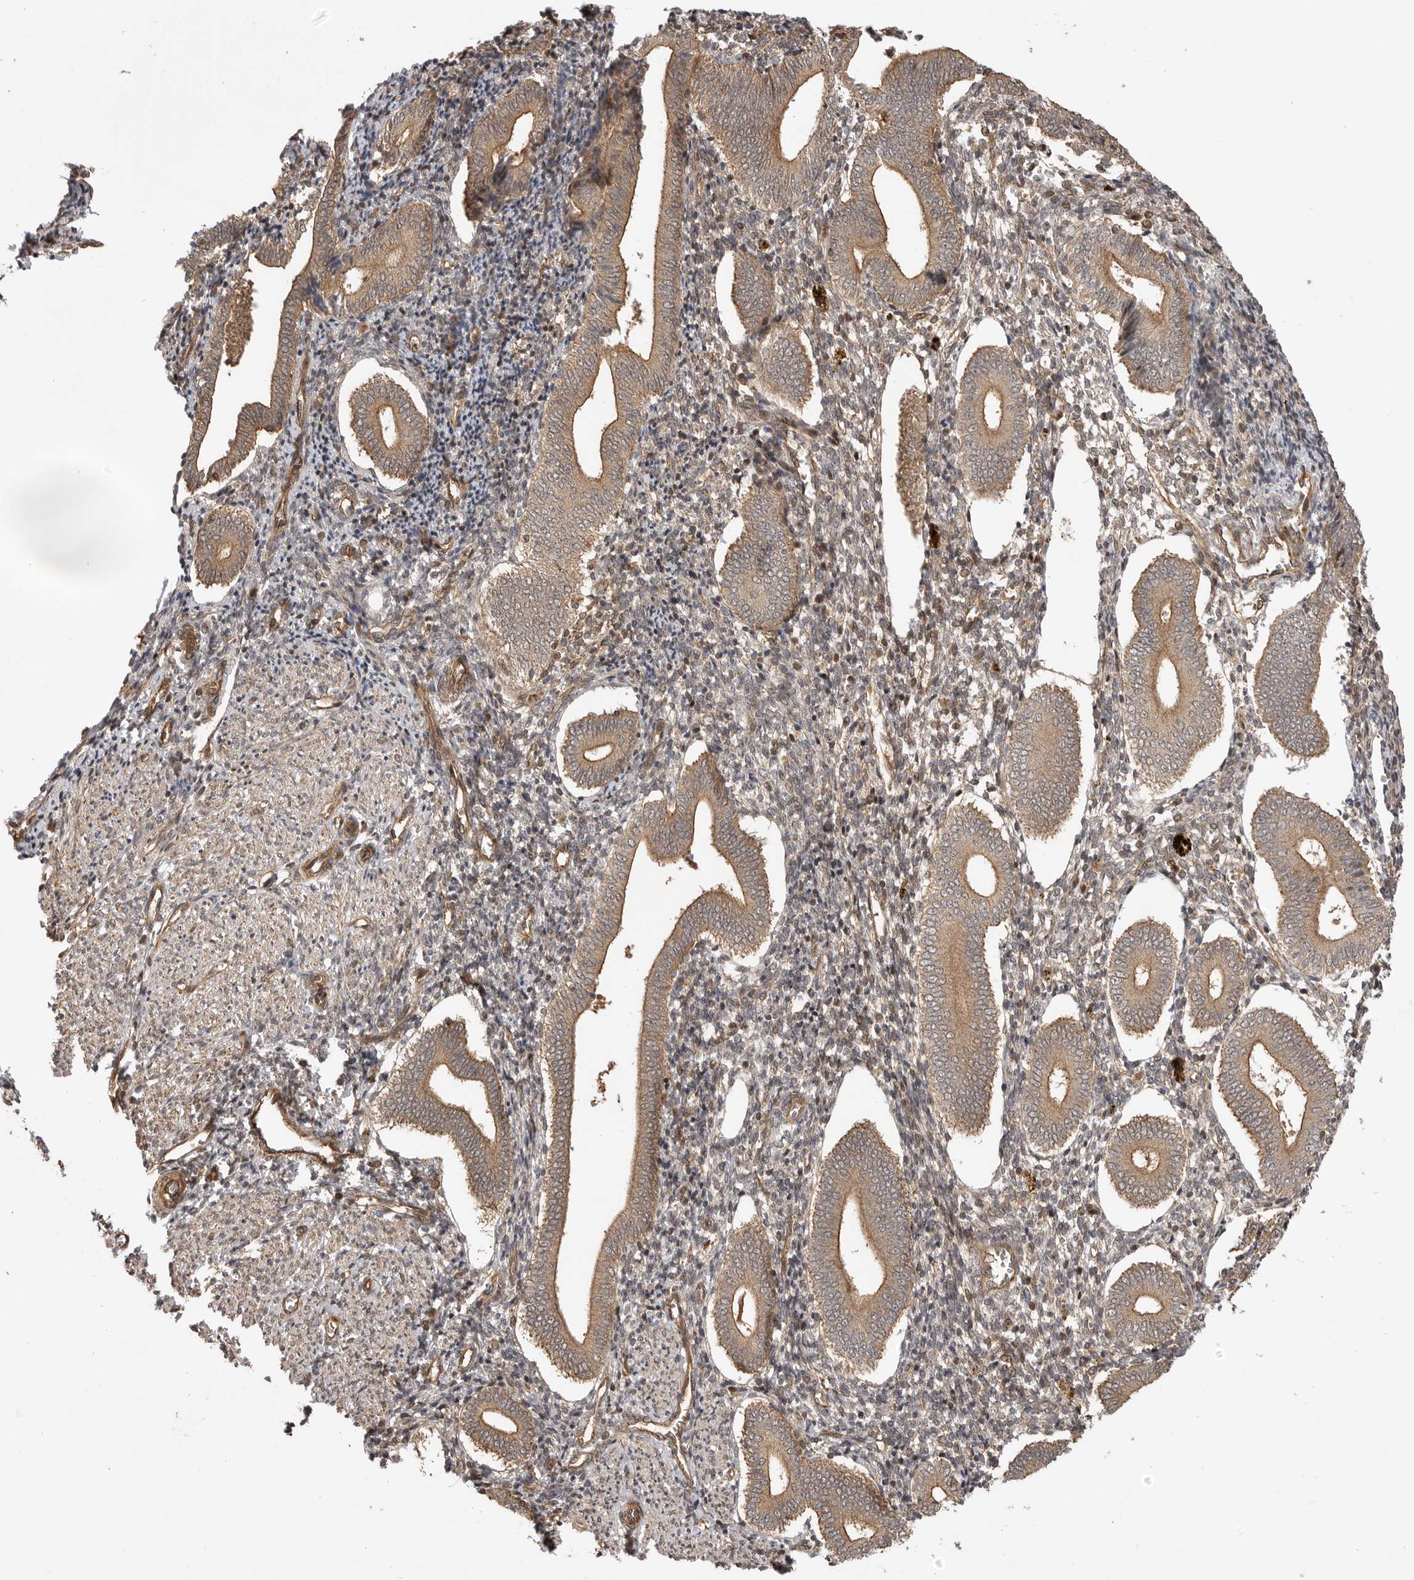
{"staining": {"intensity": "moderate", "quantity": "<25%", "location": "nuclear"}, "tissue": "endometrium", "cell_type": "Cells in endometrial stroma", "image_type": "normal", "snomed": [{"axis": "morphology", "description": "Normal tissue, NOS"}, {"axis": "topography", "description": "Uterus"}, {"axis": "topography", "description": "Endometrium"}], "caption": "Endometrium stained for a protein (brown) reveals moderate nuclear positive positivity in about <25% of cells in endometrial stroma.", "gene": "ADPRS", "patient": {"sex": "female", "age": 33}}